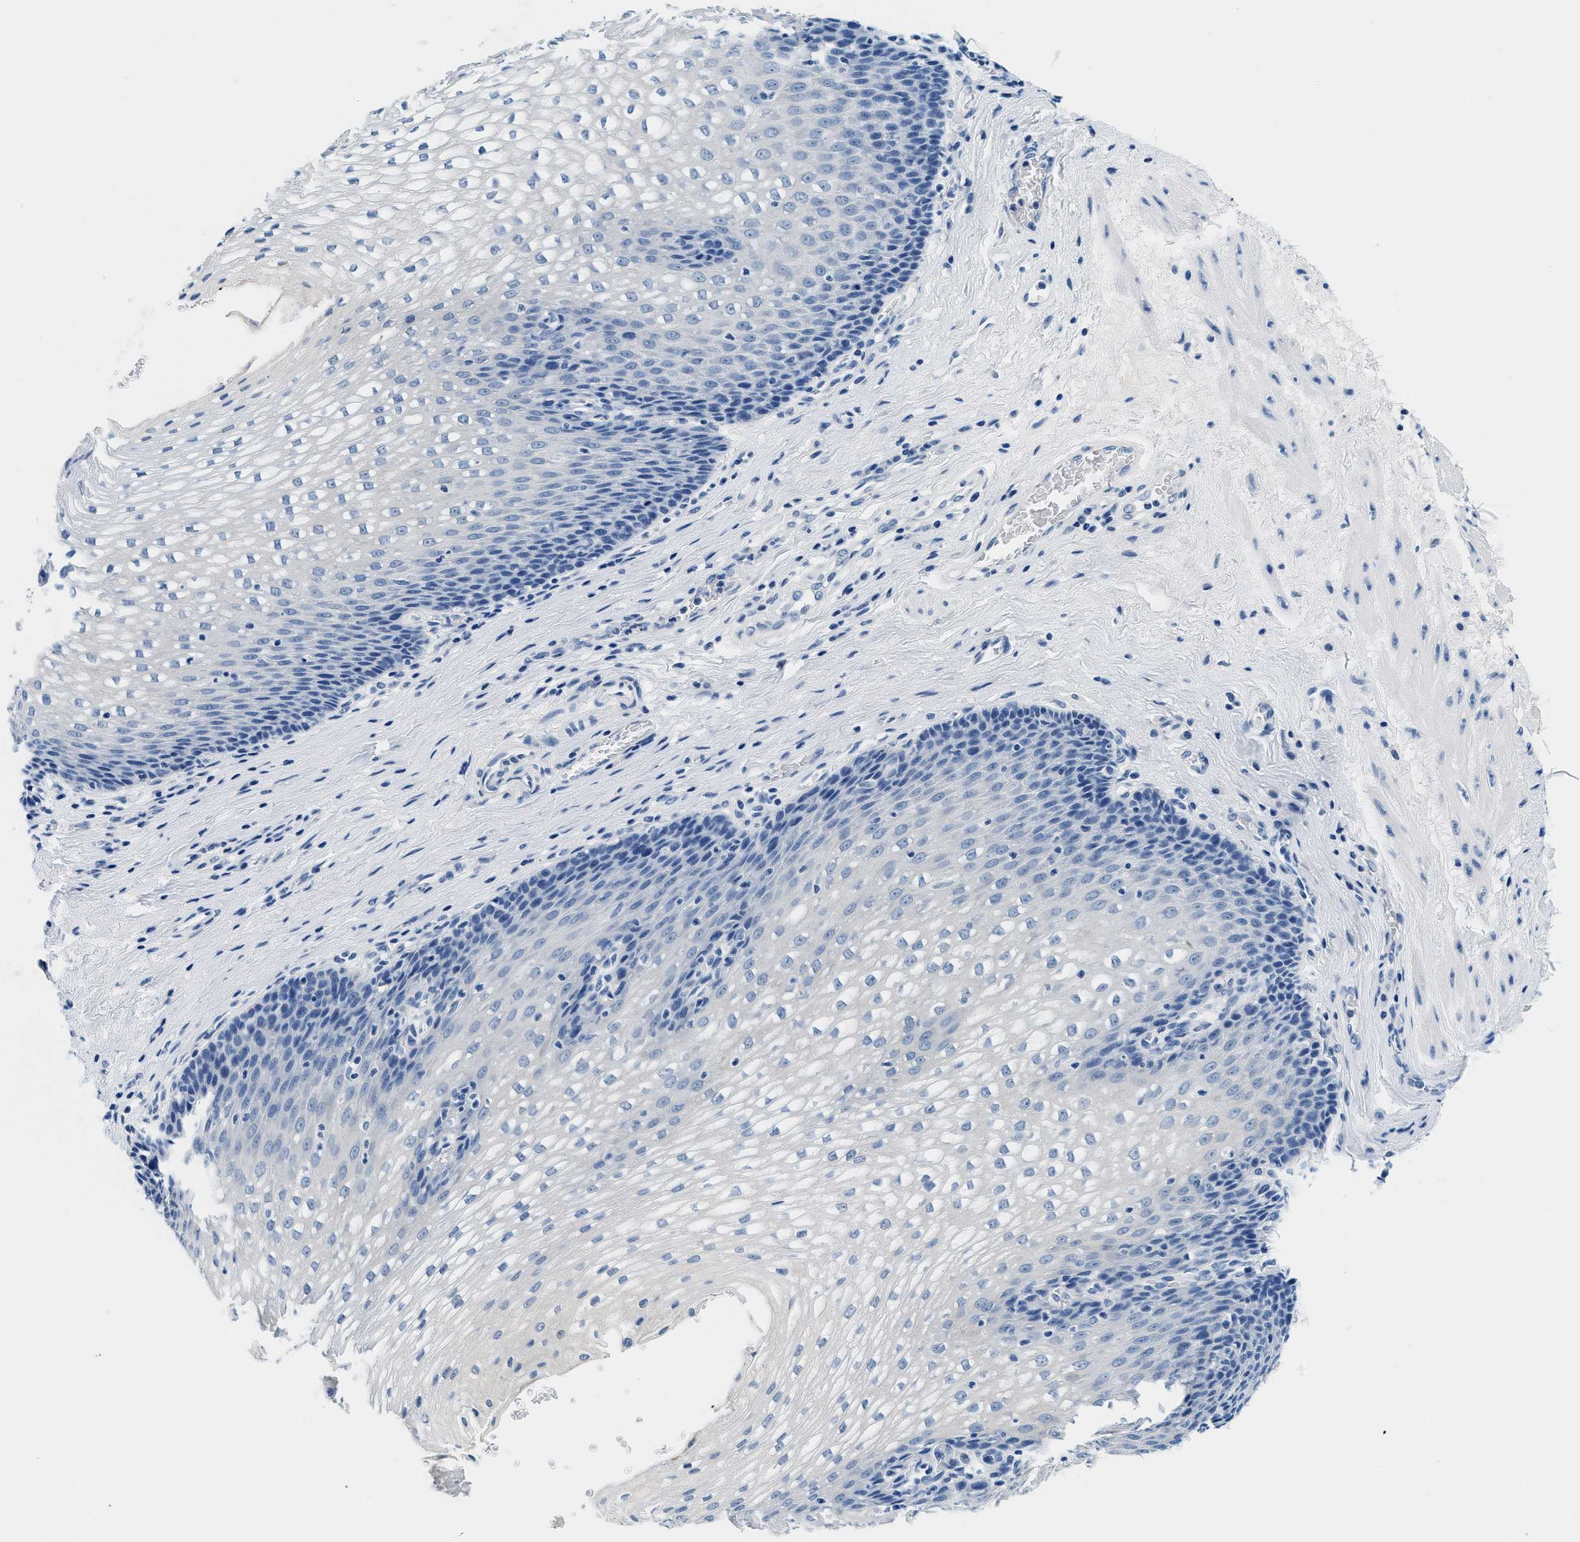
{"staining": {"intensity": "negative", "quantity": "none", "location": "none"}, "tissue": "esophagus", "cell_type": "Squamous epithelial cells", "image_type": "normal", "snomed": [{"axis": "morphology", "description": "Normal tissue, NOS"}, {"axis": "topography", "description": "Esophagus"}], "caption": "DAB (3,3'-diaminobenzidine) immunohistochemical staining of benign esophagus displays no significant positivity in squamous epithelial cells.", "gene": "GSTM3", "patient": {"sex": "male", "age": 48}}